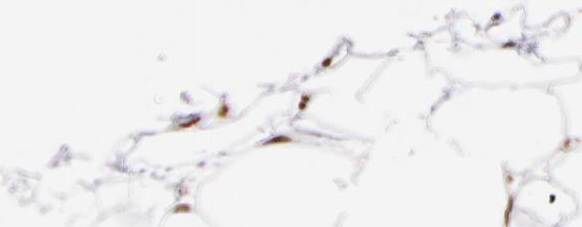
{"staining": {"intensity": "moderate", "quantity": ">75%", "location": "nuclear"}, "tissue": "adipose tissue", "cell_type": "Adipocytes", "image_type": "normal", "snomed": [{"axis": "morphology", "description": "Normal tissue, NOS"}, {"axis": "topography", "description": "Breast"}], "caption": "IHC image of unremarkable human adipose tissue stained for a protein (brown), which reveals medium levels of moderate nuclear staining in about >75% of adipocytes.", "gene": "SP1", "patient": {"sex": "female", "age": 22}}